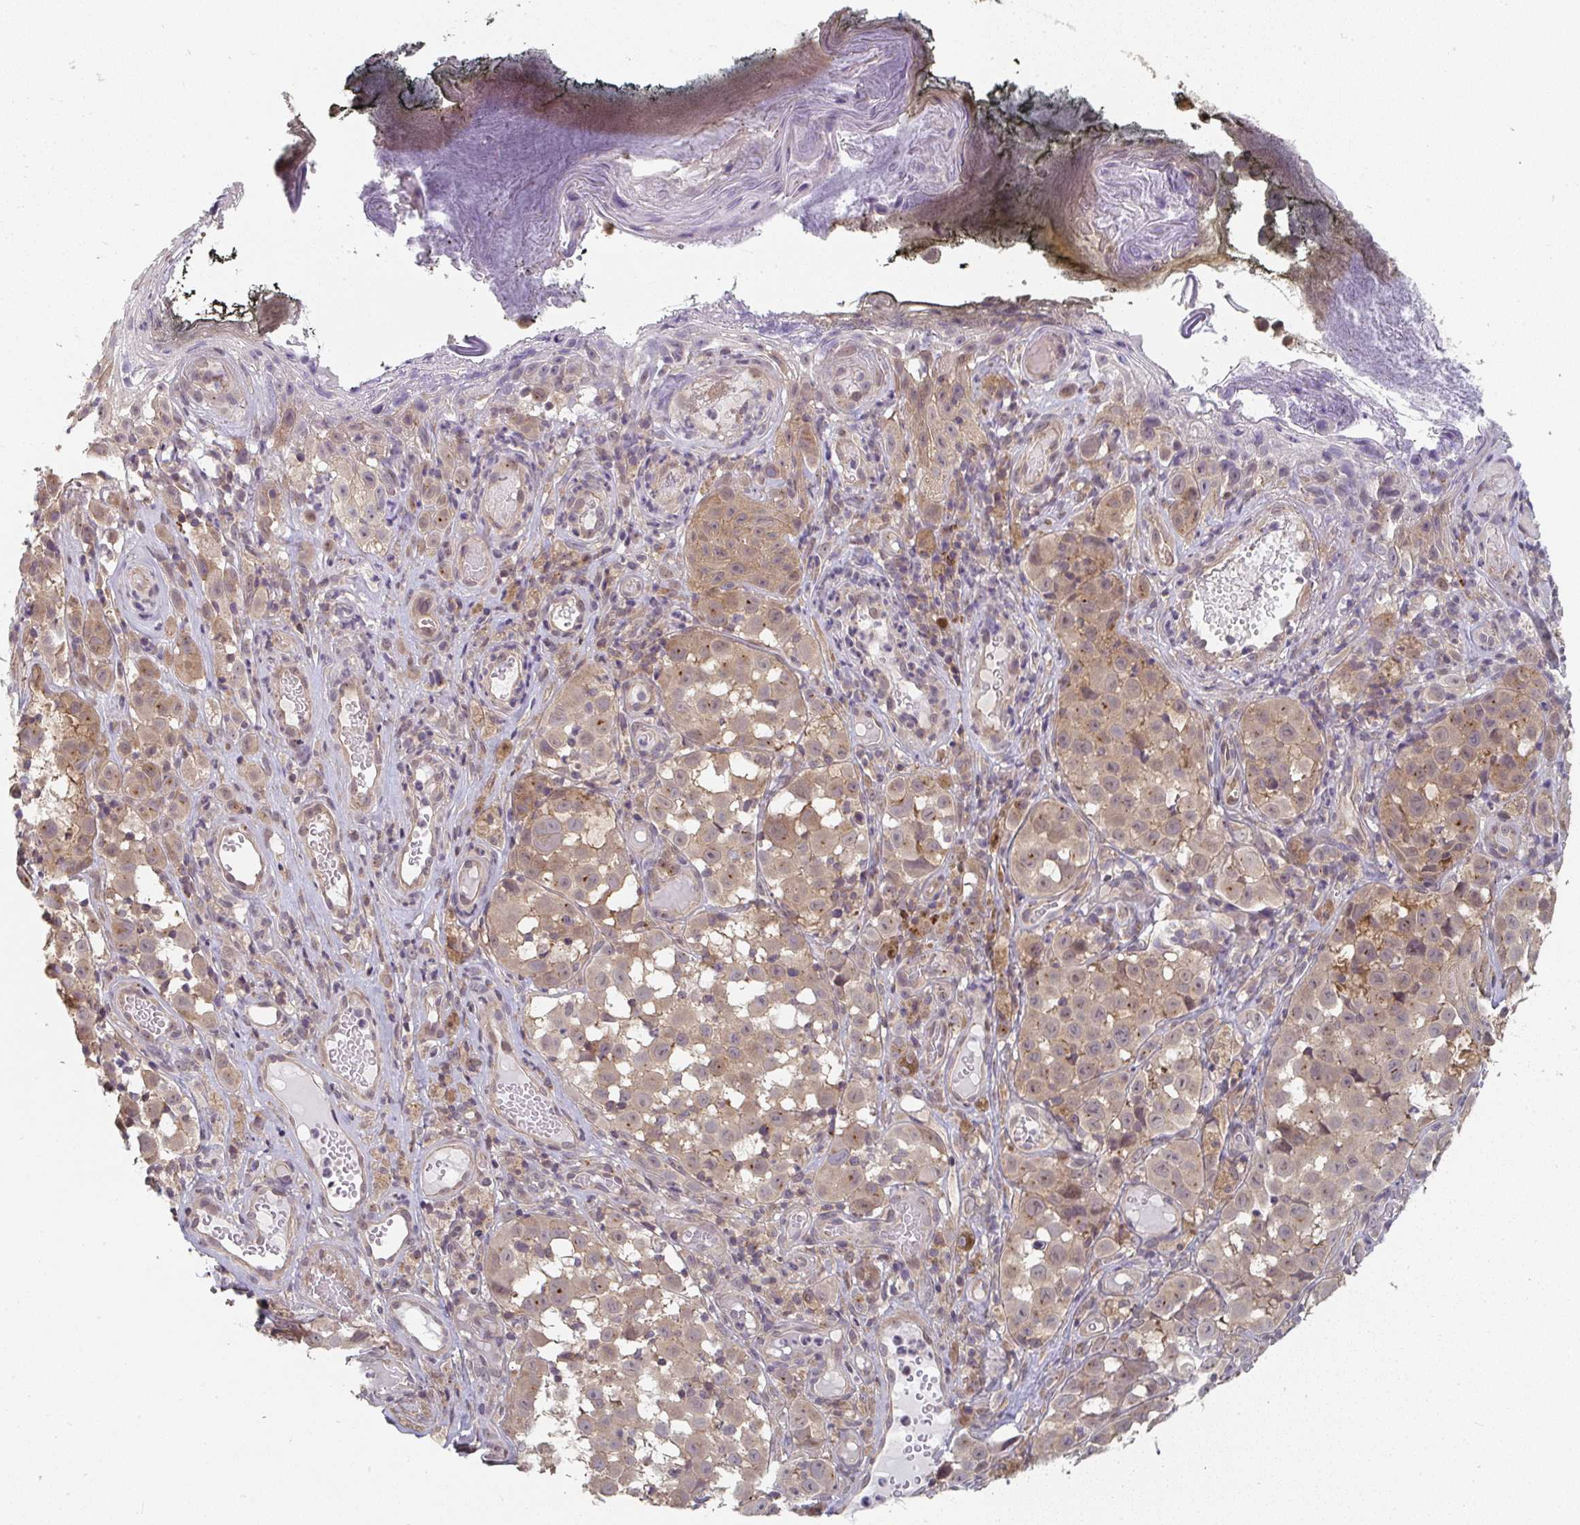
{"staining": {"intensity": "moderate", "quantity": ">75%", "location": "cytoplasmic/membranous"}, "tissue": "melanoma", "cell_type": "Tumor cells", "image_type": "cancer", "snomed": [{"axis": "morphology", "description": "Malignant melanoma, NOS"}, {"axis": "topography", "description": "Skin"}], "caption": "Malignant melanoma stained with immunohistochemistry exhibits moderate cytoplasmic/membranous positivity in about >75% of tumor cells.", "gene": "RANGRF", "patient": {"sex": "male", "age": 64}}